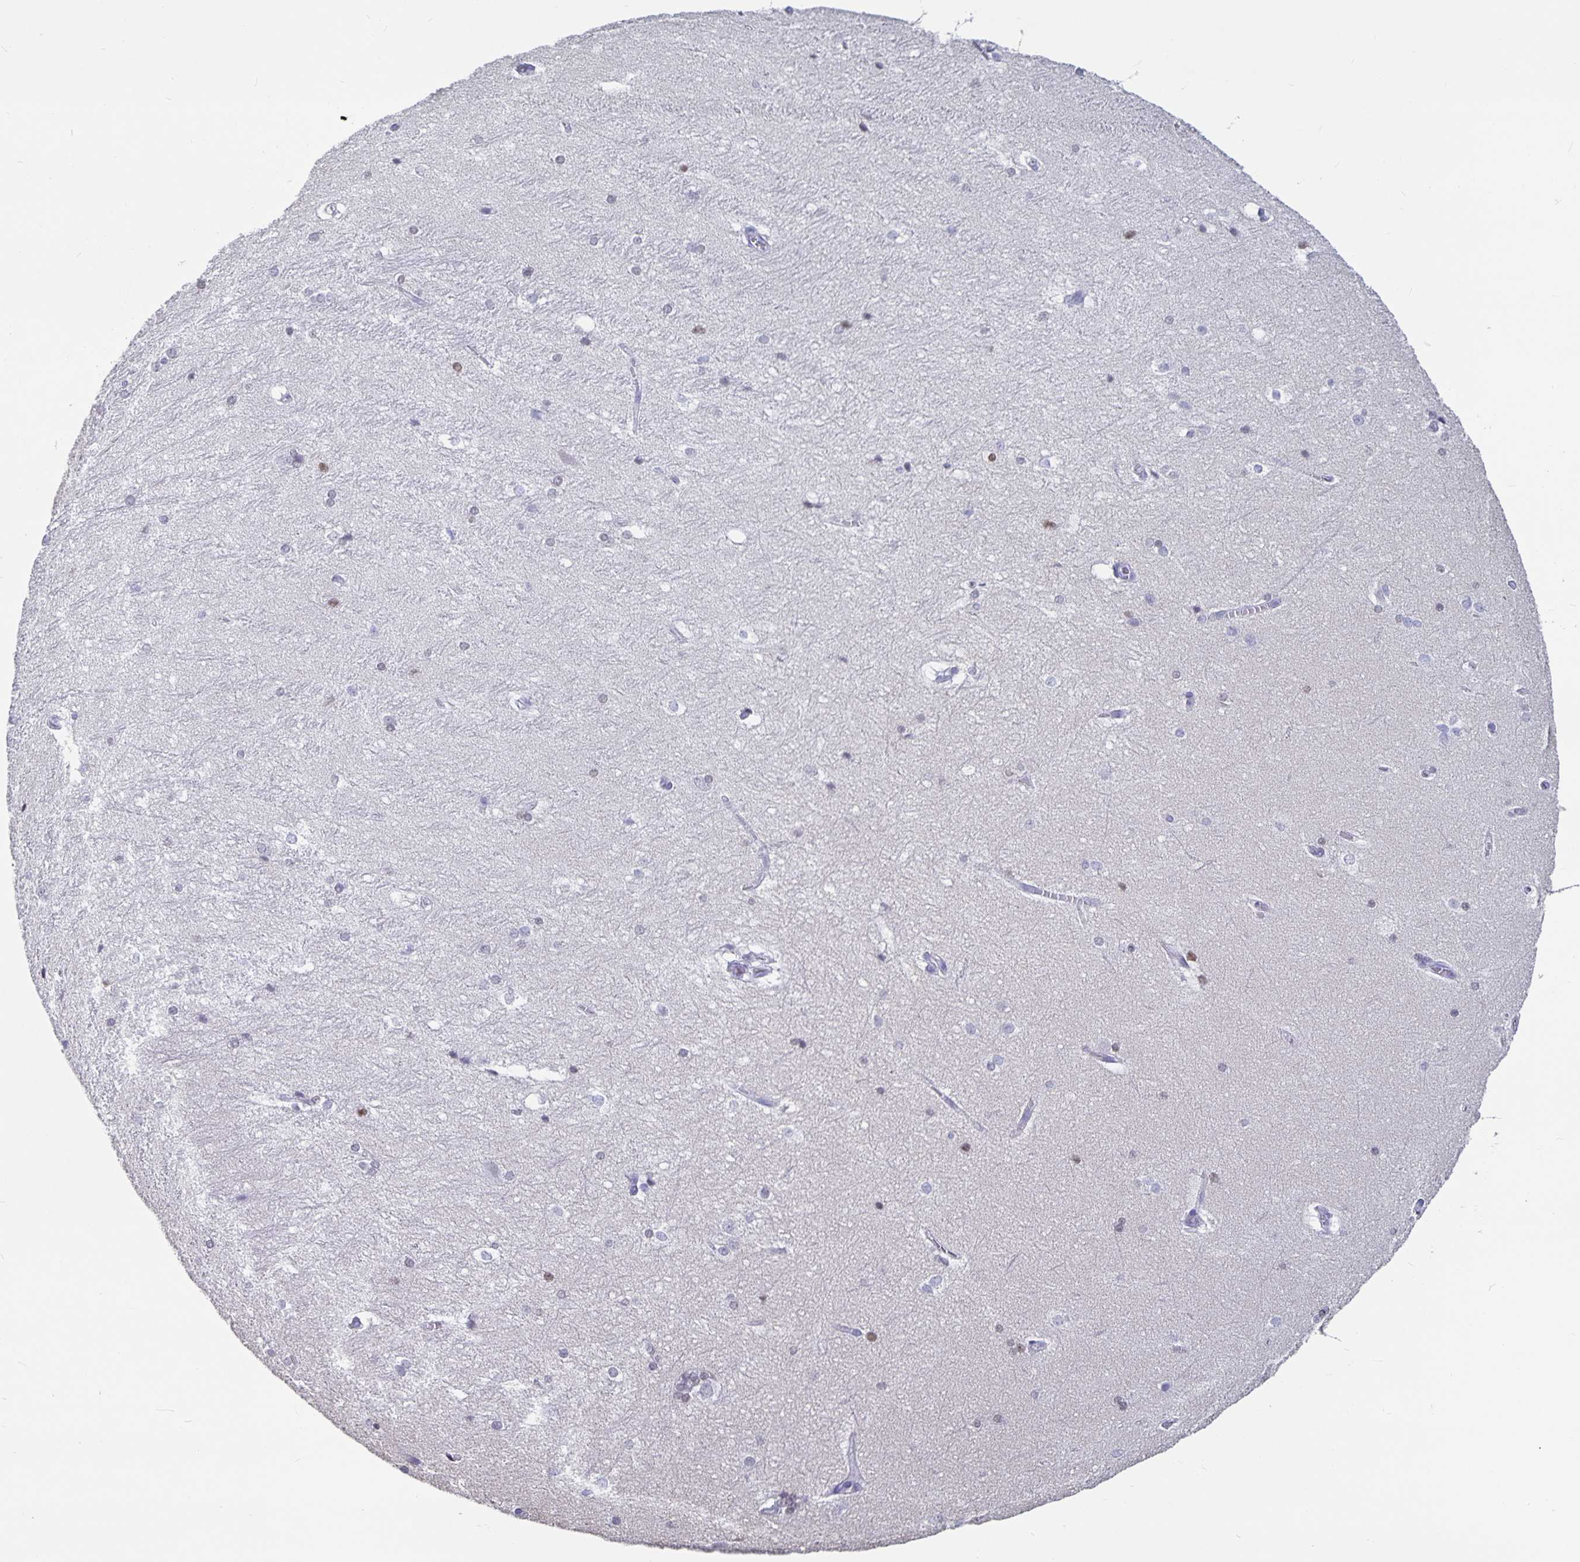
{"staining": {"intensity": "negative", "quantity": "none", "location": "none"}, "tissue": "hippocampus", "cell_type": "Glial cells", "image_type": "normal", "snomed": [{"axis": "morphology", "description": "Normal tissue, NOS"}, {"axis": "topography", "description": "Cerebral cortex"}, {"axis": "topography", "description": "Hippocampus"}], "caption": "The micrograph demonstrates no significant staining in glial cells of hippocampus.", "gene": "OLIG2", "patient": {"sex": "female", "age": 19}}